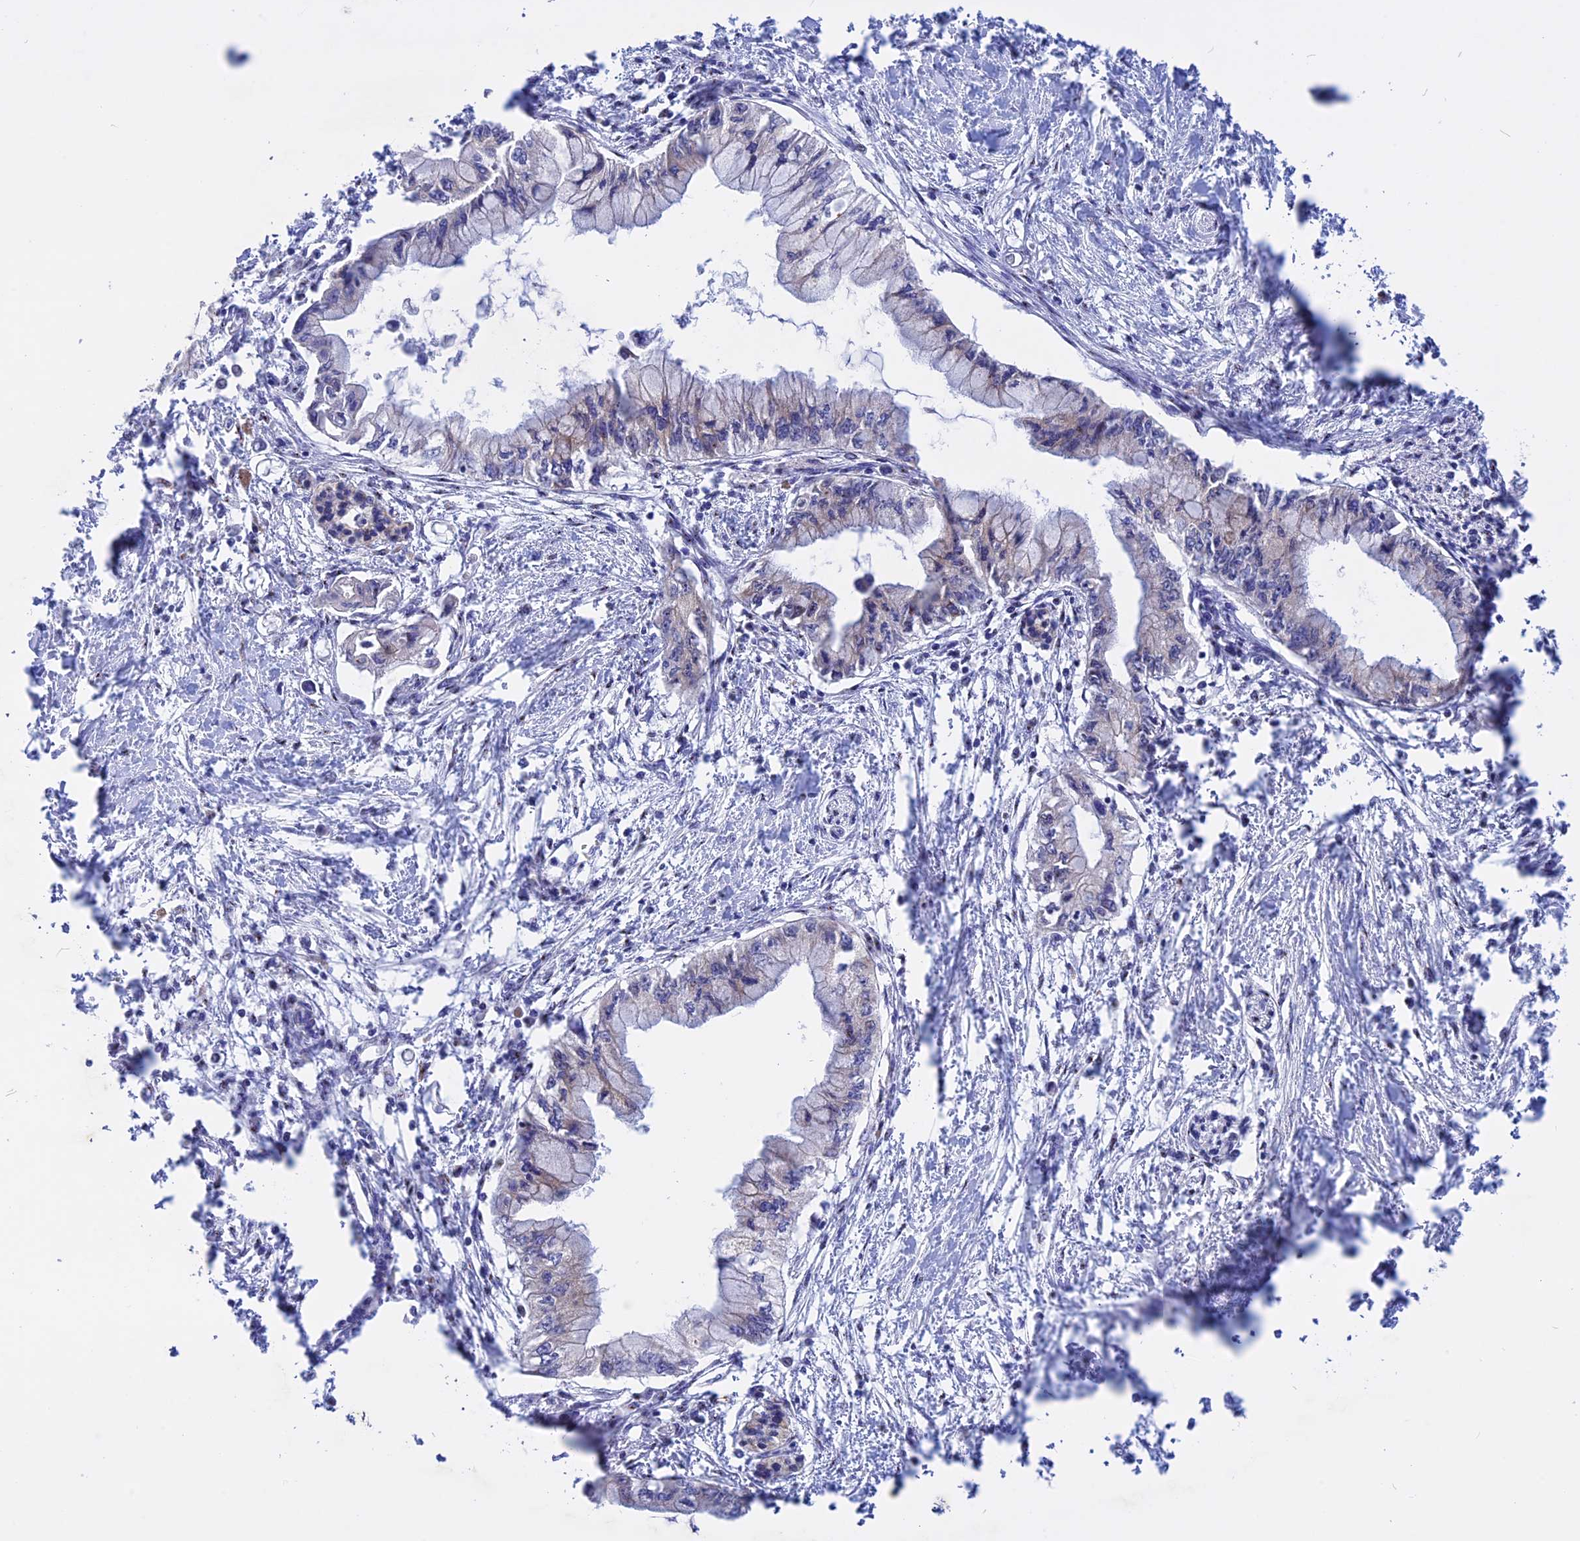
{"staining": {"intensity": "negative", "quantity": "none", "location": "none"}, "tissue": "pancreatic cancer", "cell_type": "Tumor cells", "image_type": "cancer", "snomed": [{"axis": "morphology", "description": "Adenocarcinoma, NOS"}, {"axis": "topography", "description": "Pancreas"}], "caption": "A micrograph of human pancreatic adenocarcinoma is negative for staining in tumor cells.", "gene": "GK5", "patient": {"sex": "male", "age": 48}}